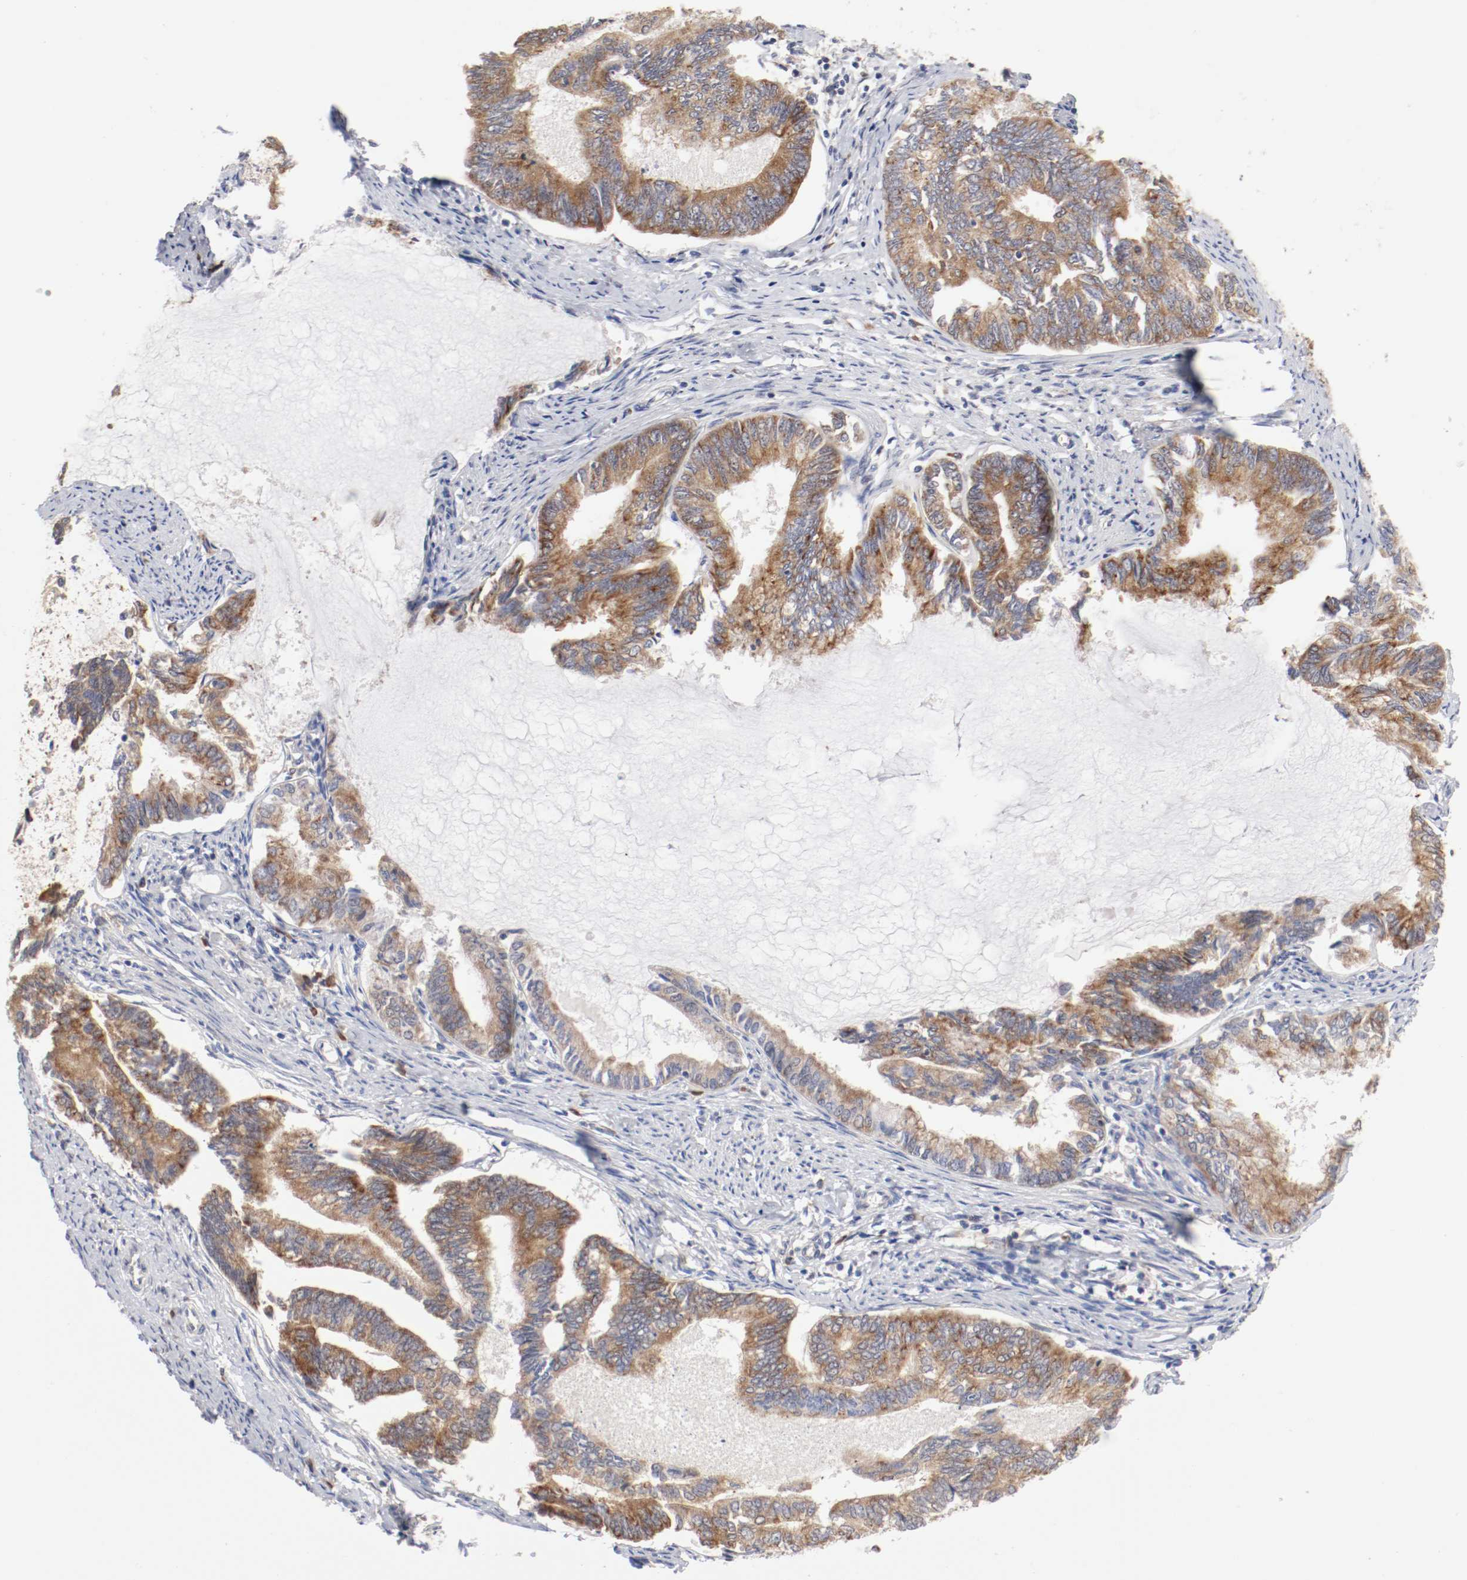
{"staining": {"intensity": "moderate", "quantity": ">75%", "location": "cytoplasmic/membranous"}, "tissue": "endometrial cancer", "cell_type": "Tumor cells", "image_type": "cancer", "snomed": [{"axis": "morphology", "description": "Adenocarcinoma, NOS"}, {"axis": "topography", "description": "Endometrium"}], "caption": "An immunohistochemistry image of neoplastic tissue is shown. Protein staining in brown shows moderate cytoplasmic/membranous positivity in endometrial adenocarcinoma within tumor cells.", "gene": "FKBP3", "patient": {"sex": "female", "age": 86}}